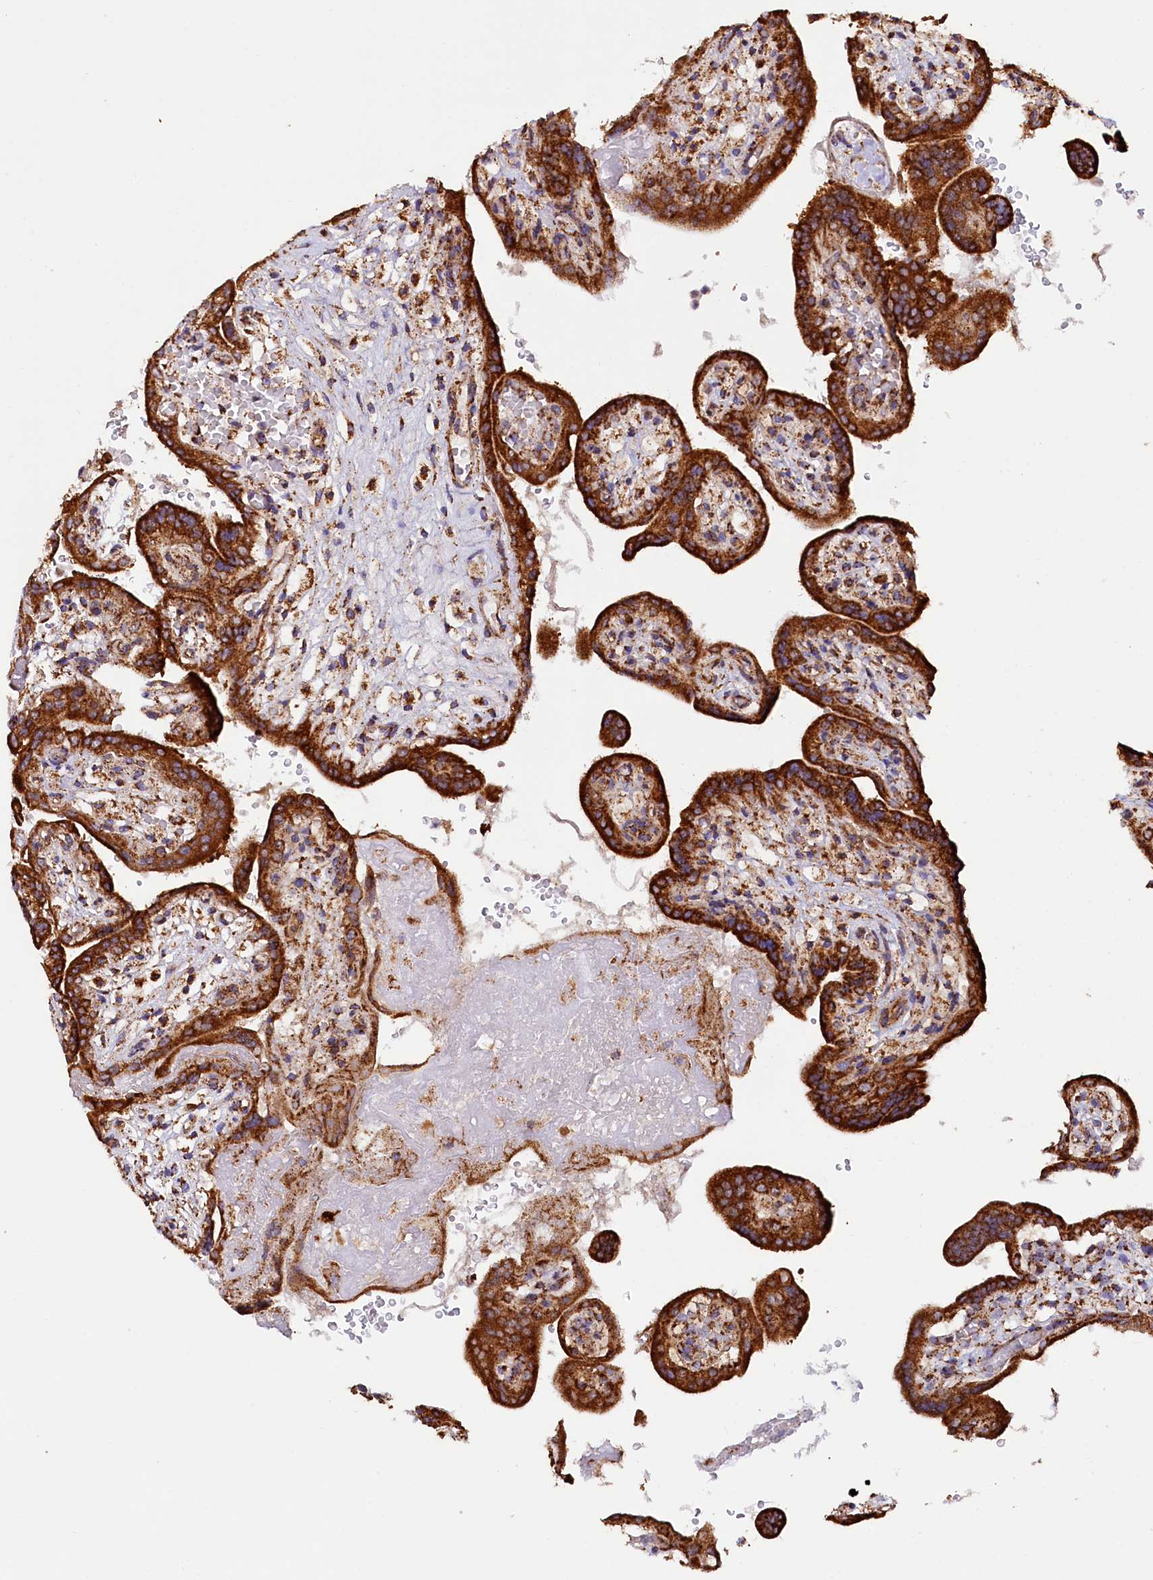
{"staining": {"intensity": "strong", "quantity": ">75%", "location": "cytoplasmic/membranous"}, "tissue": "placenta", "cell_type": "Trophoblastic cells", "image_type": "normal", "snomed": [{"axis": "morphology", "description": "Normal tissue, NOS"}, {"axis": "topography", "description": "Placenta"}], "caption": "Protein expression analysis of benign human placenta reveals strong cytoplasmic/membranous positivity in approximately >75% of trophoblastic cells. Nuclei are stained in blue.", "gene": "APLP2", "patient": {"sex": "female", "age": 37}}